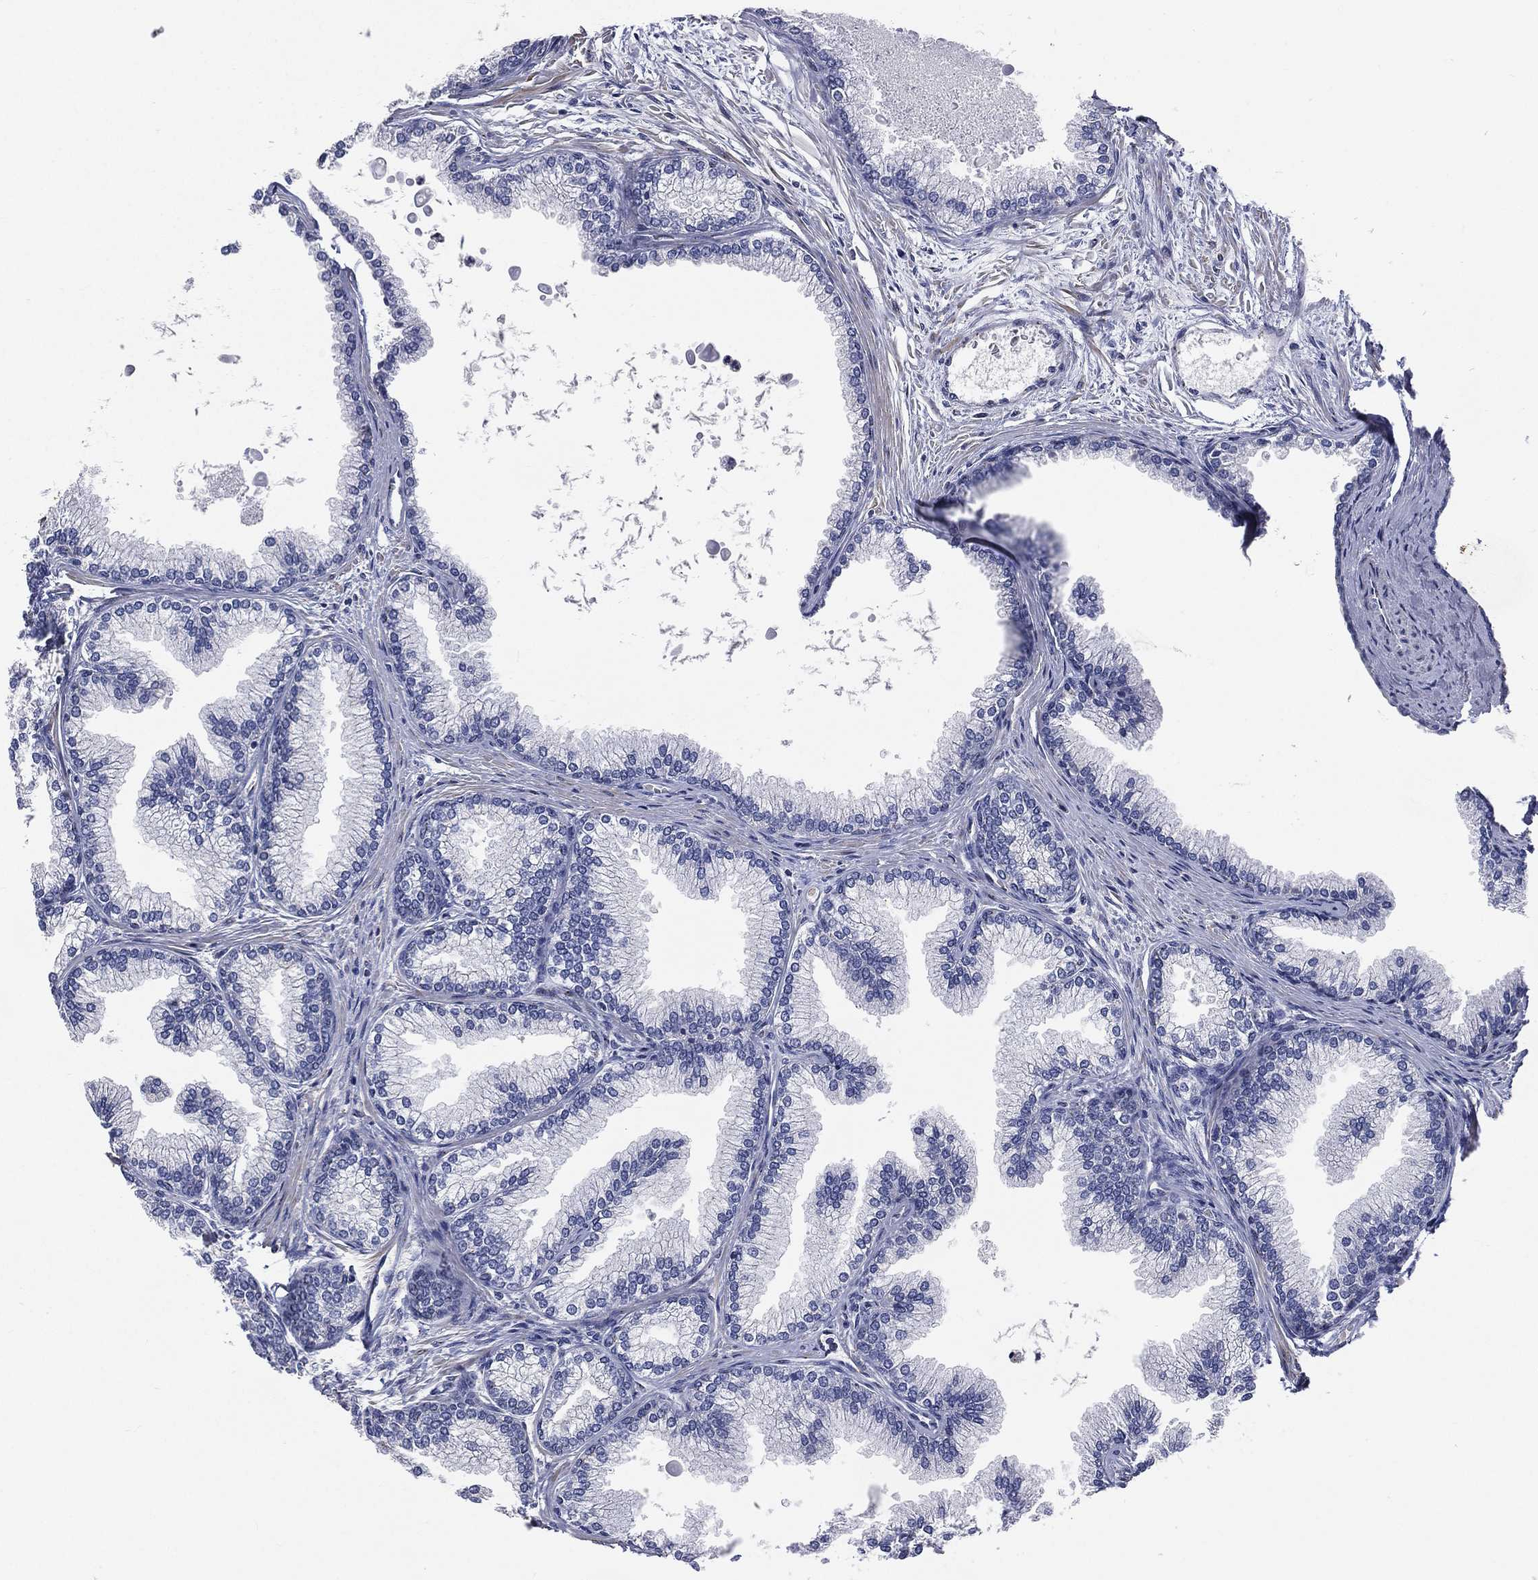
{"staining": {"intensity": "moderate", "quantity": "<25%", "location": "cytoplasmic/membranous"}, "tissue": "prostate", "cell_type": "Glandular cells", "image_type": "normal", "snomed": [{"axis": "morphology", "description": "Normal tissue, NOS"}, {"axis": "topography", "description": "Prostate"}], "caption": "Immunohistochemical staining of unremarkable prostate displays moderate cytoplasmic/membranous protein staining in approximately <25% of glandular cells.", "gene": "CROCC", "patient": {"sex": "male", "age": 72}}